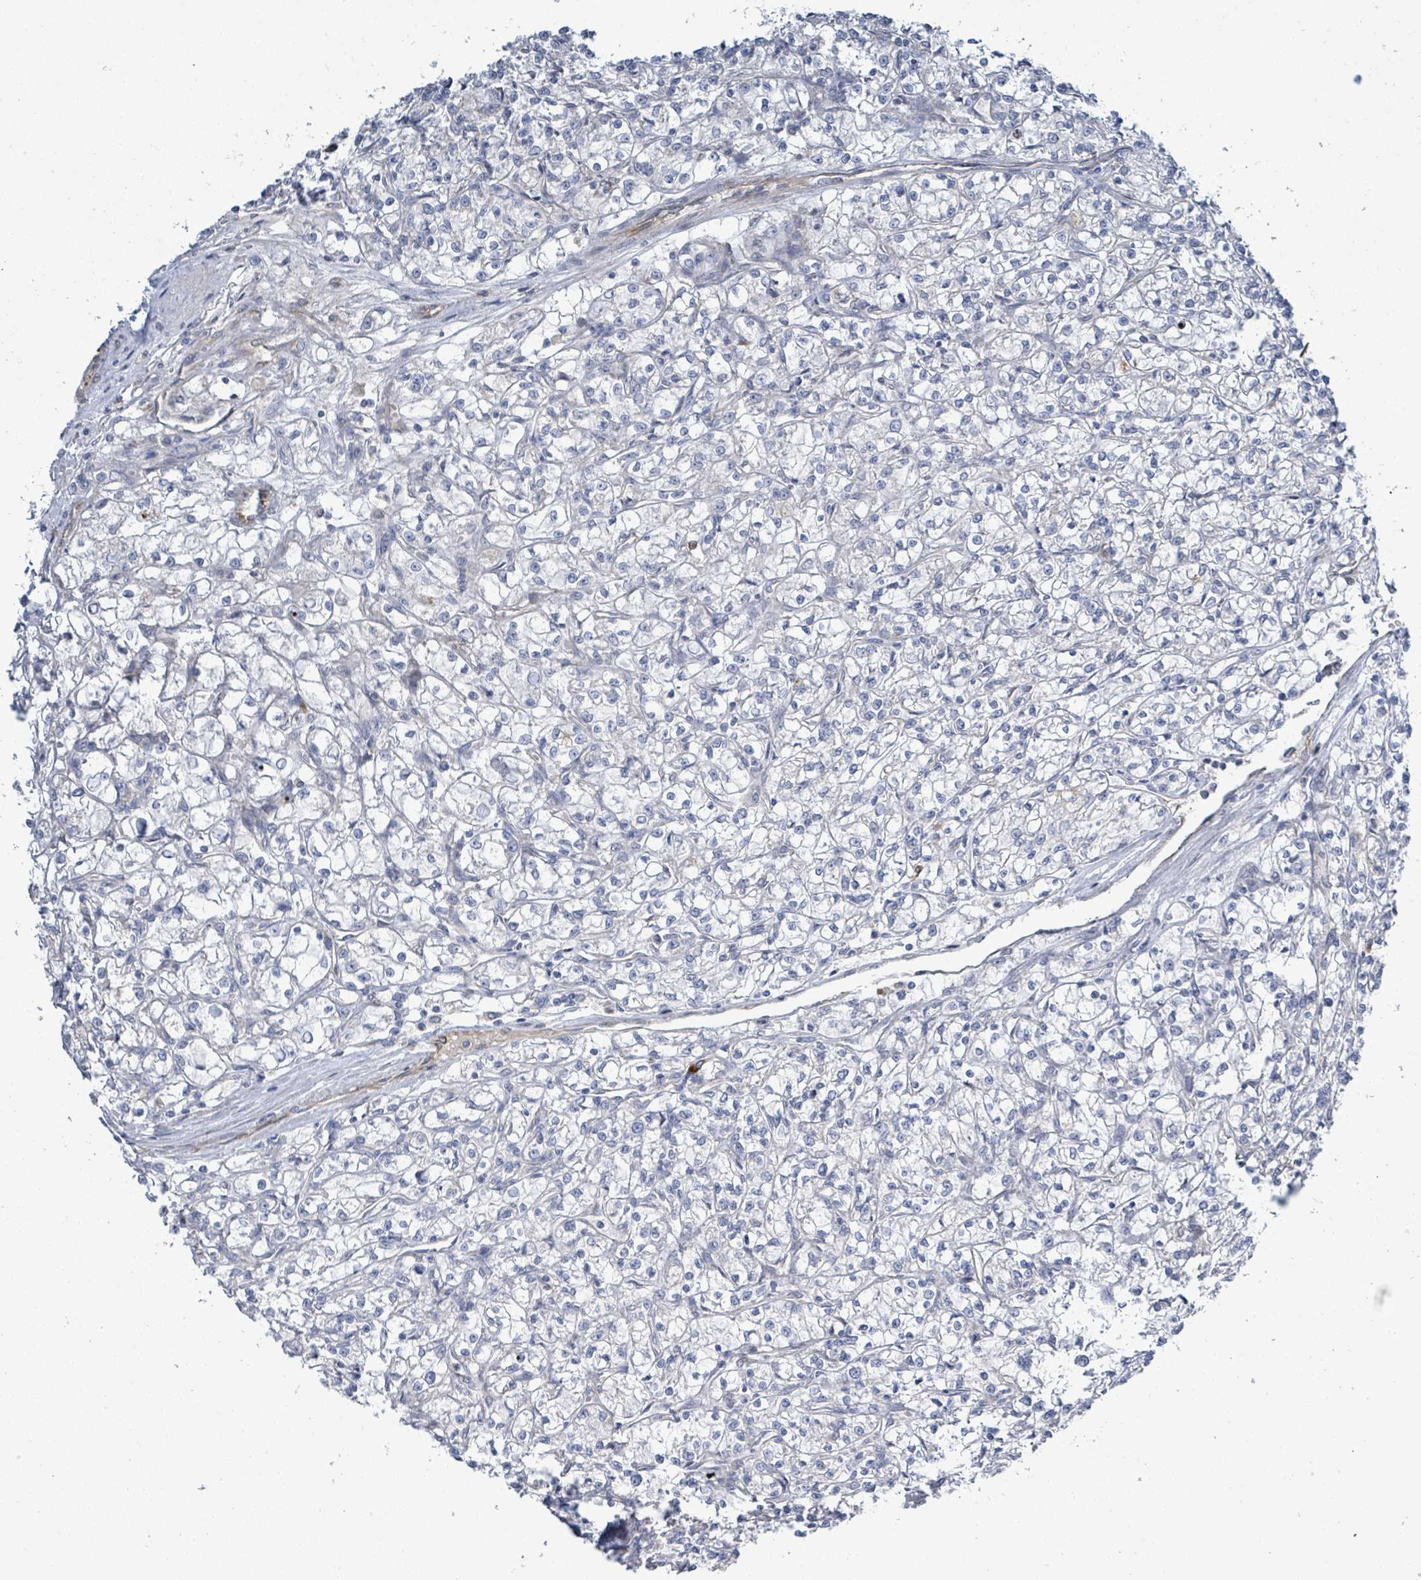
{"staining": {"intensity": "negative", "quantity": "none", "location": "none"}, "tissue": "renal cancer", "cell_type": "Tumor cells", "image_type": "cancer", "snomed": [{"axis": "morphology", "description": "Adenocarcinoma, NOS"}, {"axis": "topography", "description": "Kidney"}], "caption": "Tumor cells show no significant expression in renal cancer.", "gene": "SIRPB1", "patient": {"sex": "female", "age": 59}}